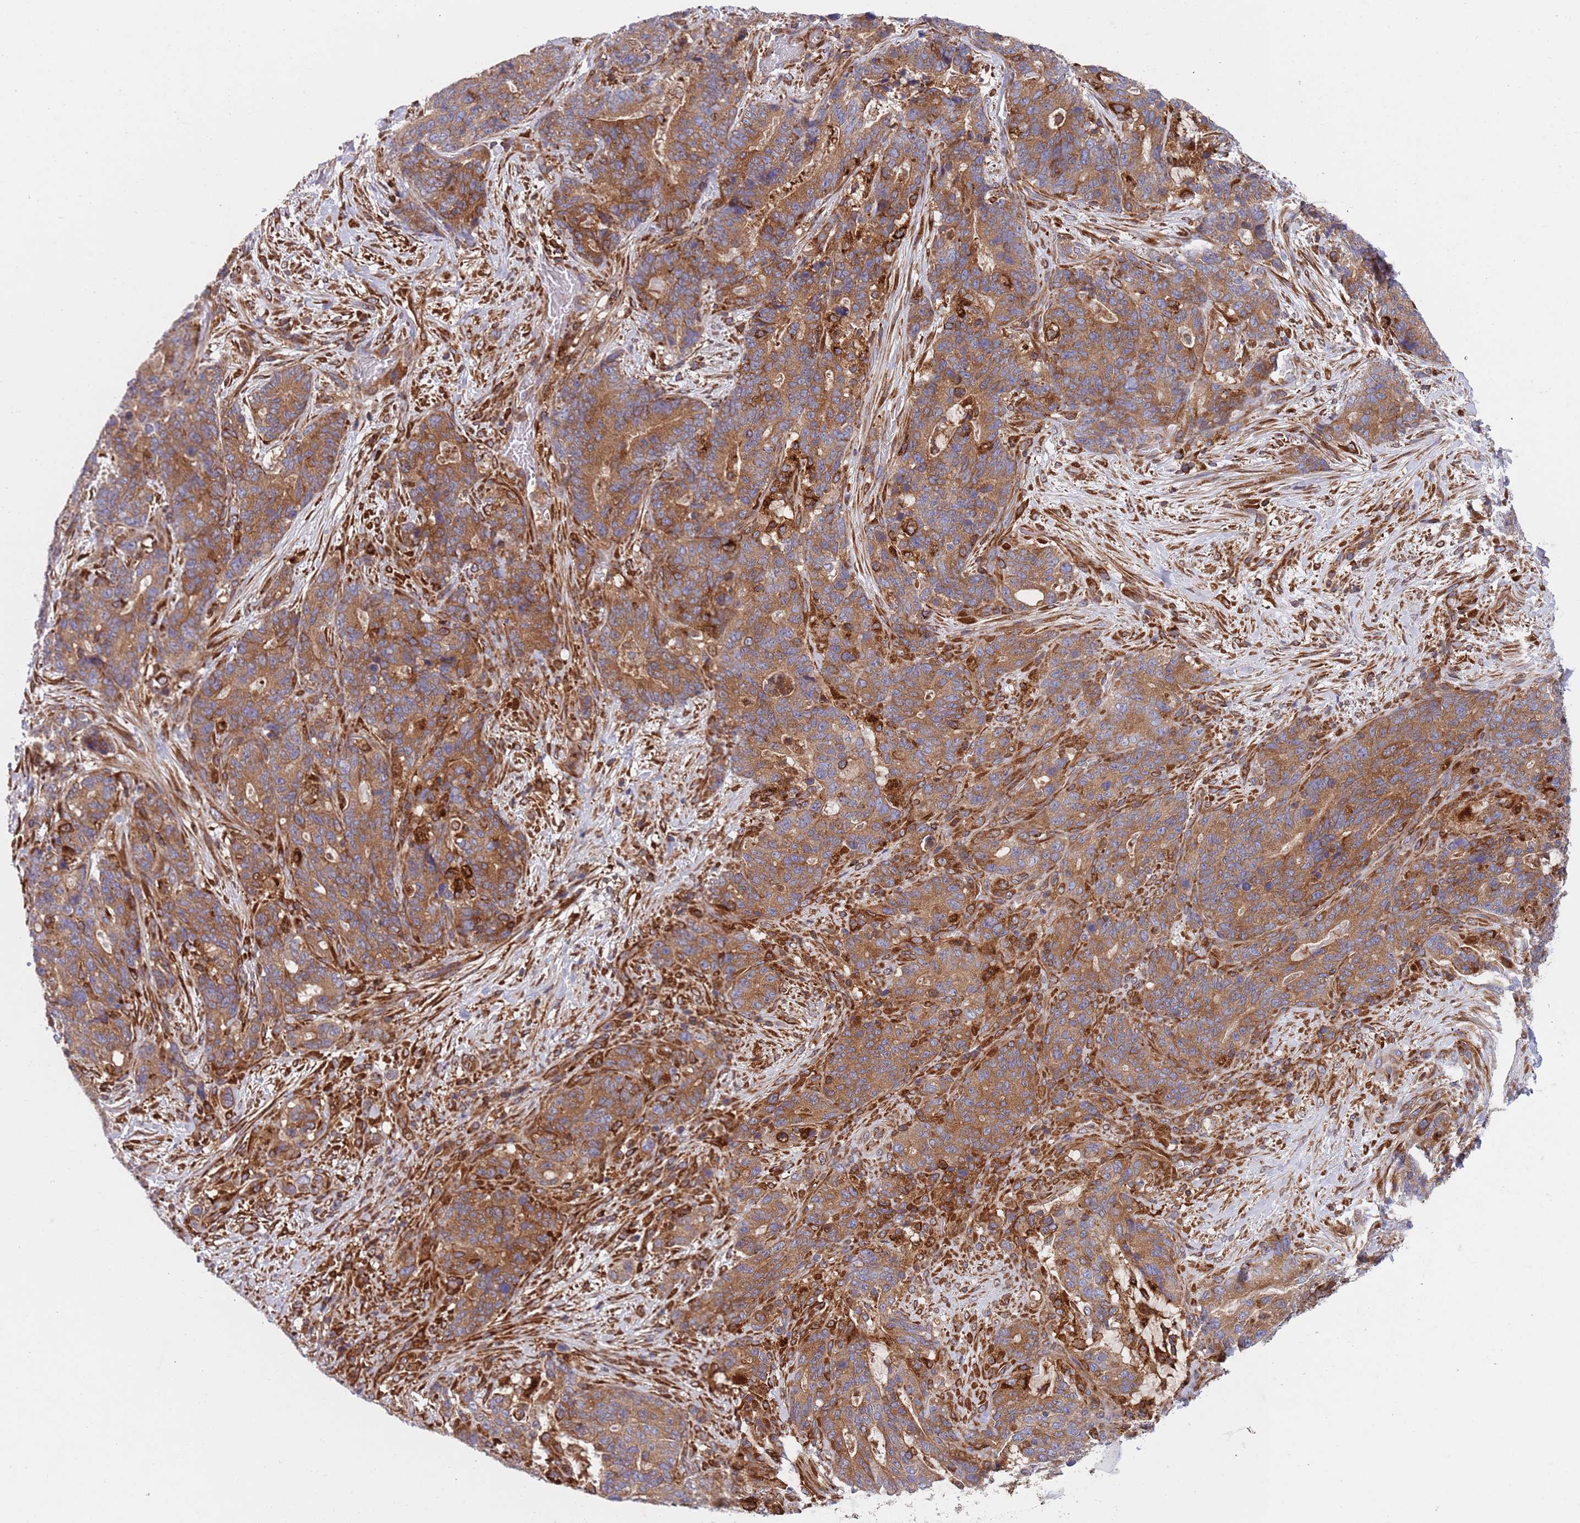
{"staining": {"intensity": "moderate", "quantity": ">75%", "location": "cytoplasmic/membranous"}, "tissue": "stomach cancer", "cell_type": "Tumor cells", "image_type": "cancer", "snomed": [{"axis": "morphology", "description": "Normal tissue, NOS"}, {"axis": "morphology", "description": "Adenocarcinoma, NOS"}, {"axis": "topography", "description": "Stomach"}], "caption": "A brown stain highlights moderate cytoplasmic/membranous positivity of a protein in human stomach cancer (adenocarcinoma) tumor cells.", "gene": "ZMYM5", "patient": {"sex": "female", "age": 64}}